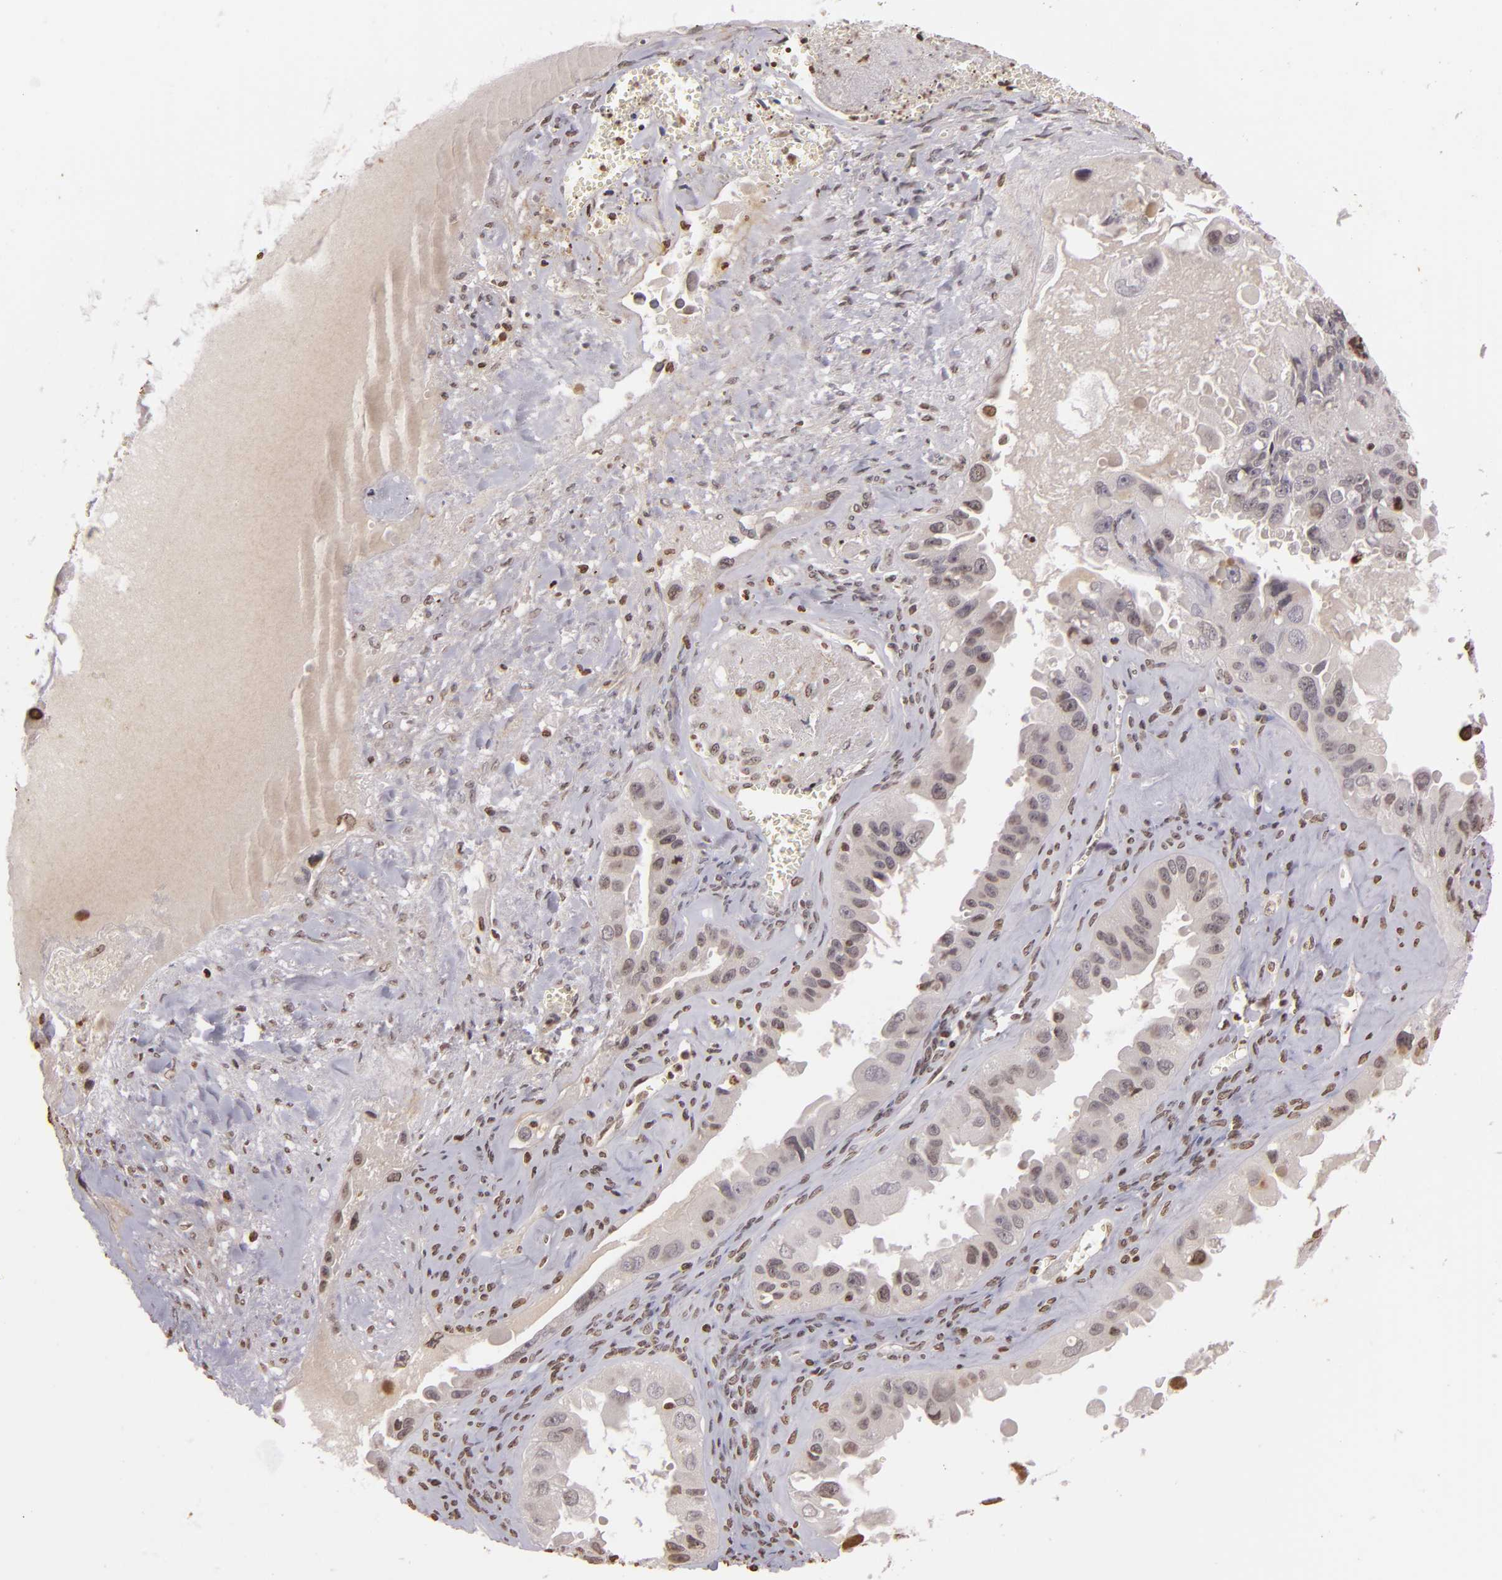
{"staining": {"intensity": "weak", "quantity": "<25%", "location": "nuclear"}, "tissue": "ovarian cancer", "cell_type": "Tumor cells", "image_type": "cancer", "snomed": [{"axis": "morphology", "description": "Carcinoma, endometroid"}, {"axis": "topography", "description": "Ovary"}], "caption": "This micrograph is of ovarian cancer stained with immunohistochemistry (IHC) to label a protein in brown with the nuclei are counter-stained blue. There is no expression in tumor cells. (Stains: DAB (3,3'-diaminobenzidine) IHC with hematoxylin counter stain, Microscopy: brightfield microscopy at high magnification).", "gene": "THRB", "patient": {"sex": "female", "age": 85}}